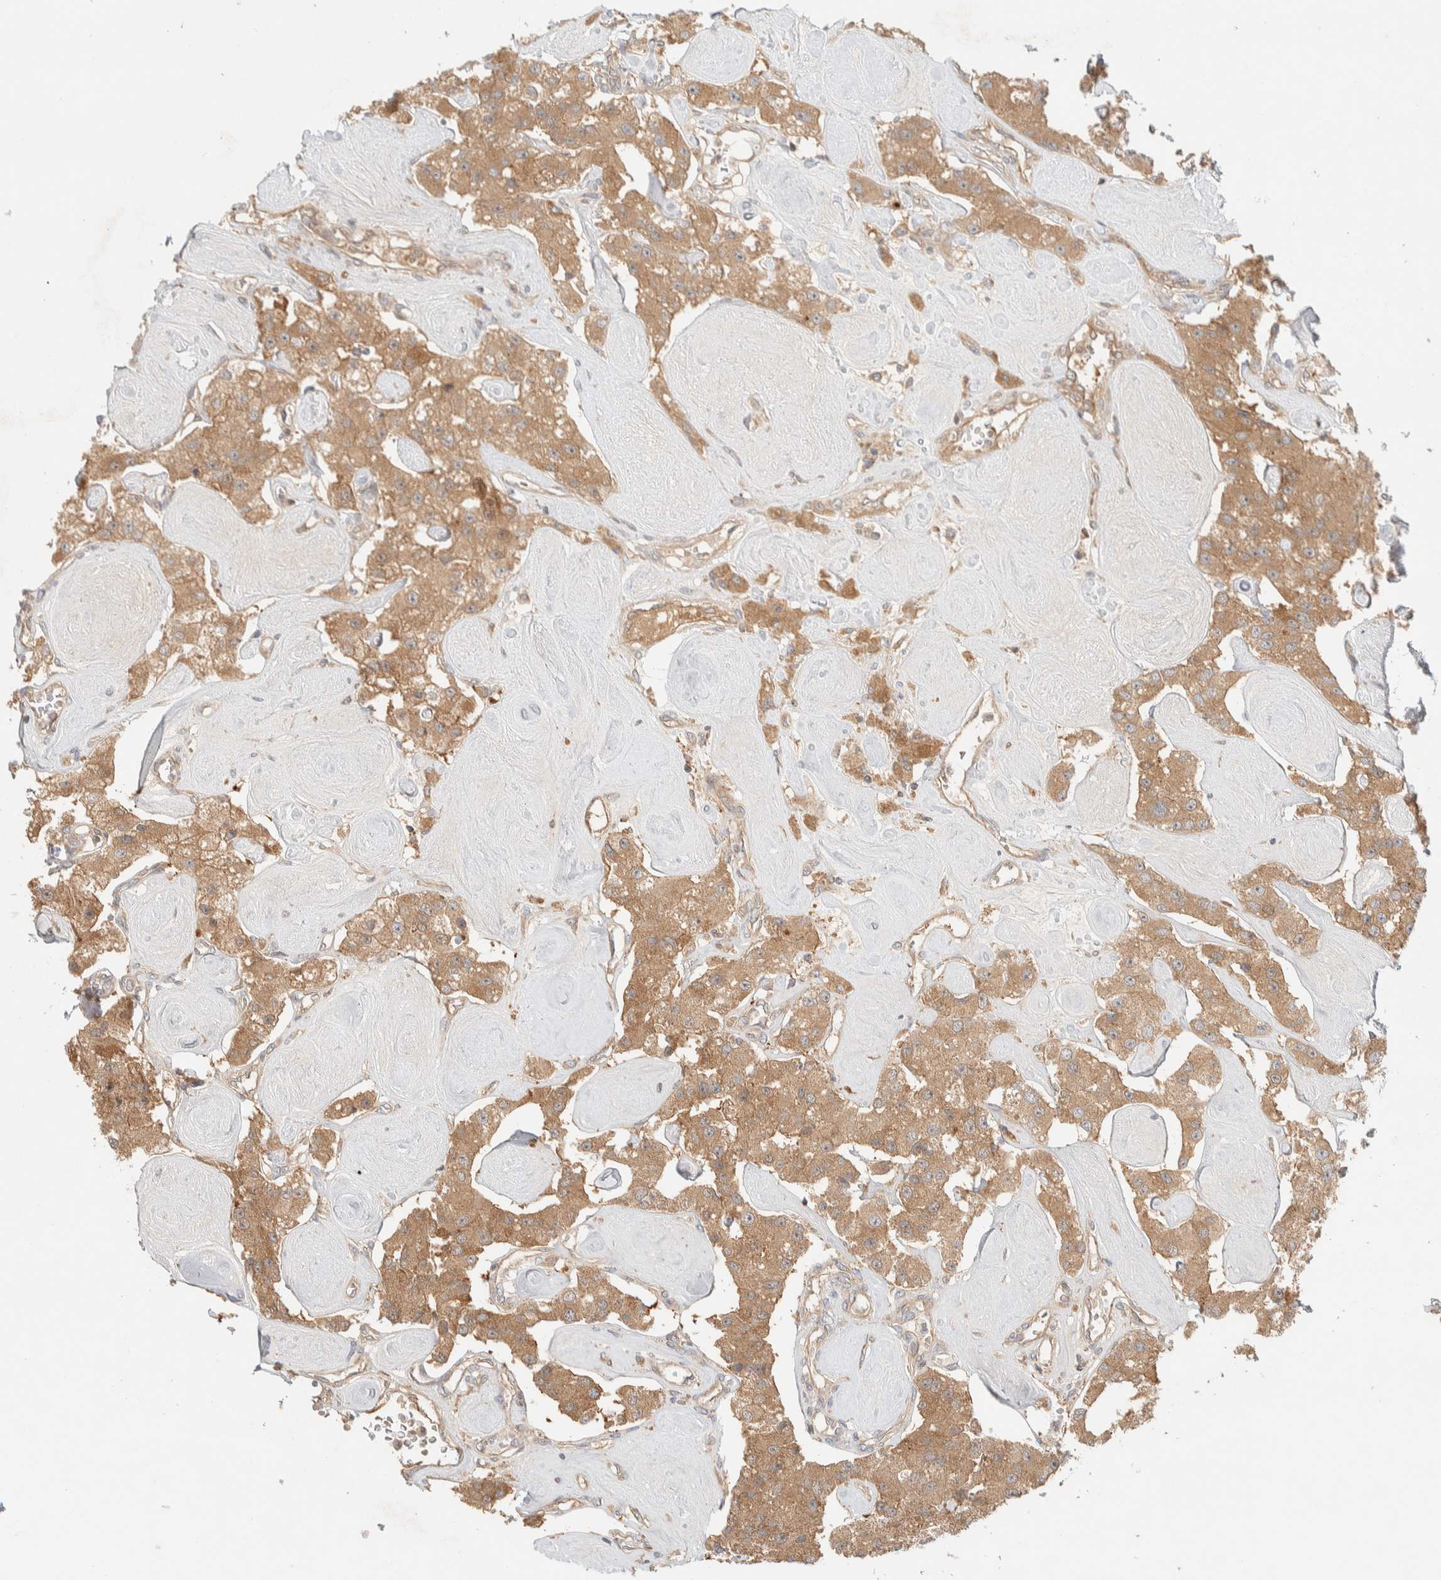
{"staining": {"intensity": "moderate", "quantity": ">75%", "location": "cytoplasmic/membranous"}, "tissue": "carcinoid", "cell_type": "Tumor cells", "image_type": "cancer", "snomed": [{"axis": "morphology", "description": "Carcinoid, malignant, NOS"}, {"axis": "topography", "description": "Pancreas"}], "caption": "Carcinoid was stained to show a protein in brown. There is medium levels of moderate cytoplasmic/membranous staining in about >75% of tumor cells. (Brightfield microscopy of DAB IHC at high magnification).", "gene": "FAM167A", "patient": {"sex": "male", "age": 41}}